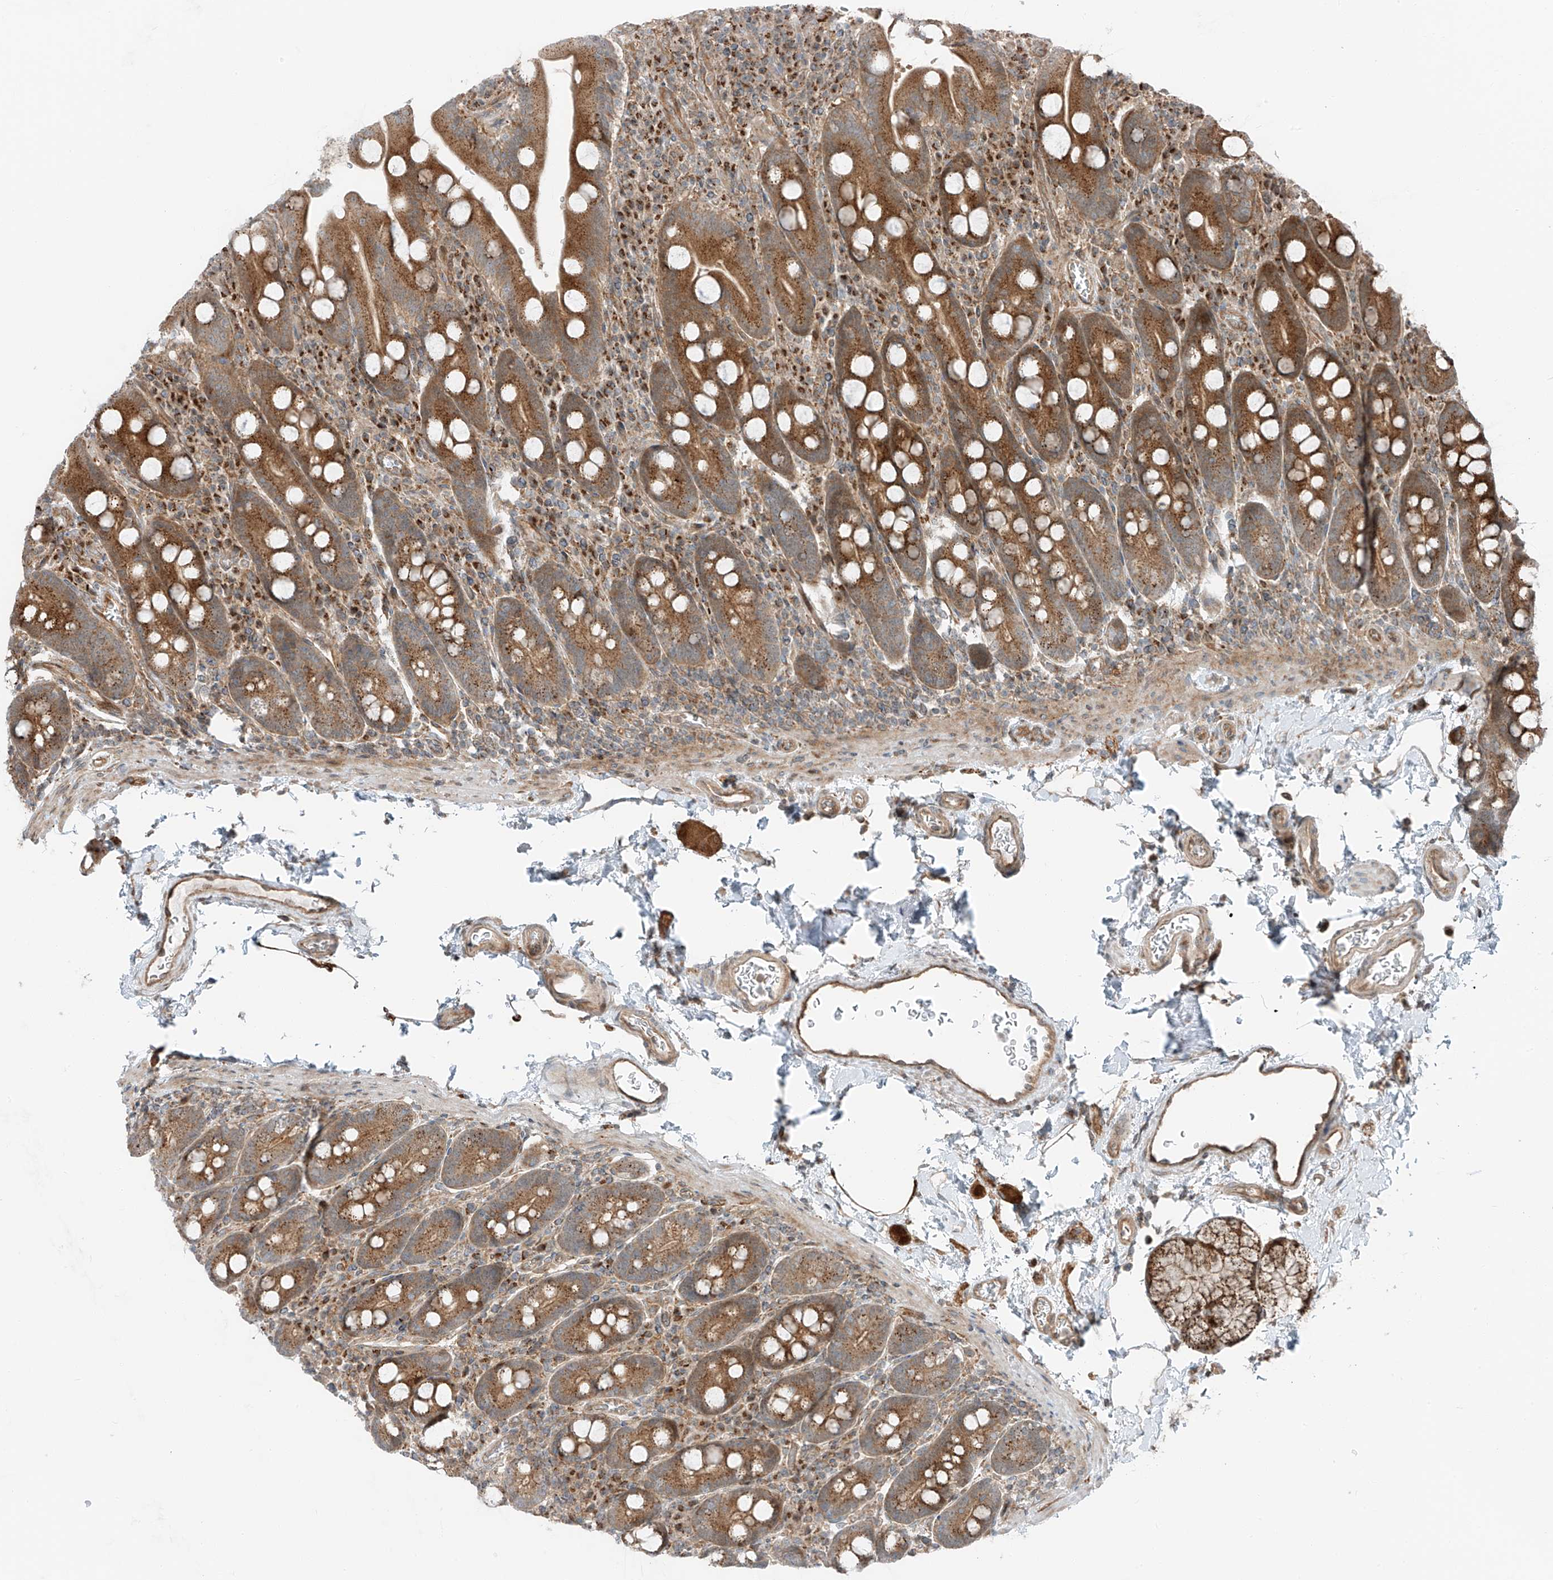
{"staining": {"intensity": "moderate", "quantity": ">75%", "location": "cytoplasmic/membranous"}, "tissue": "duodenum", "cell_type": "Glandular cells", "image_type": "normal", "snomed": [{"axis": "morphology", "description": "Normal tissue, NOS"}, {"axis": "topography", "description": "Duodenum"}], "caption": "Duodenum stained with DAB immunohistochemistry (IHC) displays medium levels of moderate cytoplasmic/membranous expression in approximately >75% of glandular cells.", "gene": "USP48", "patient": {"sex": "male", "age": 35}}